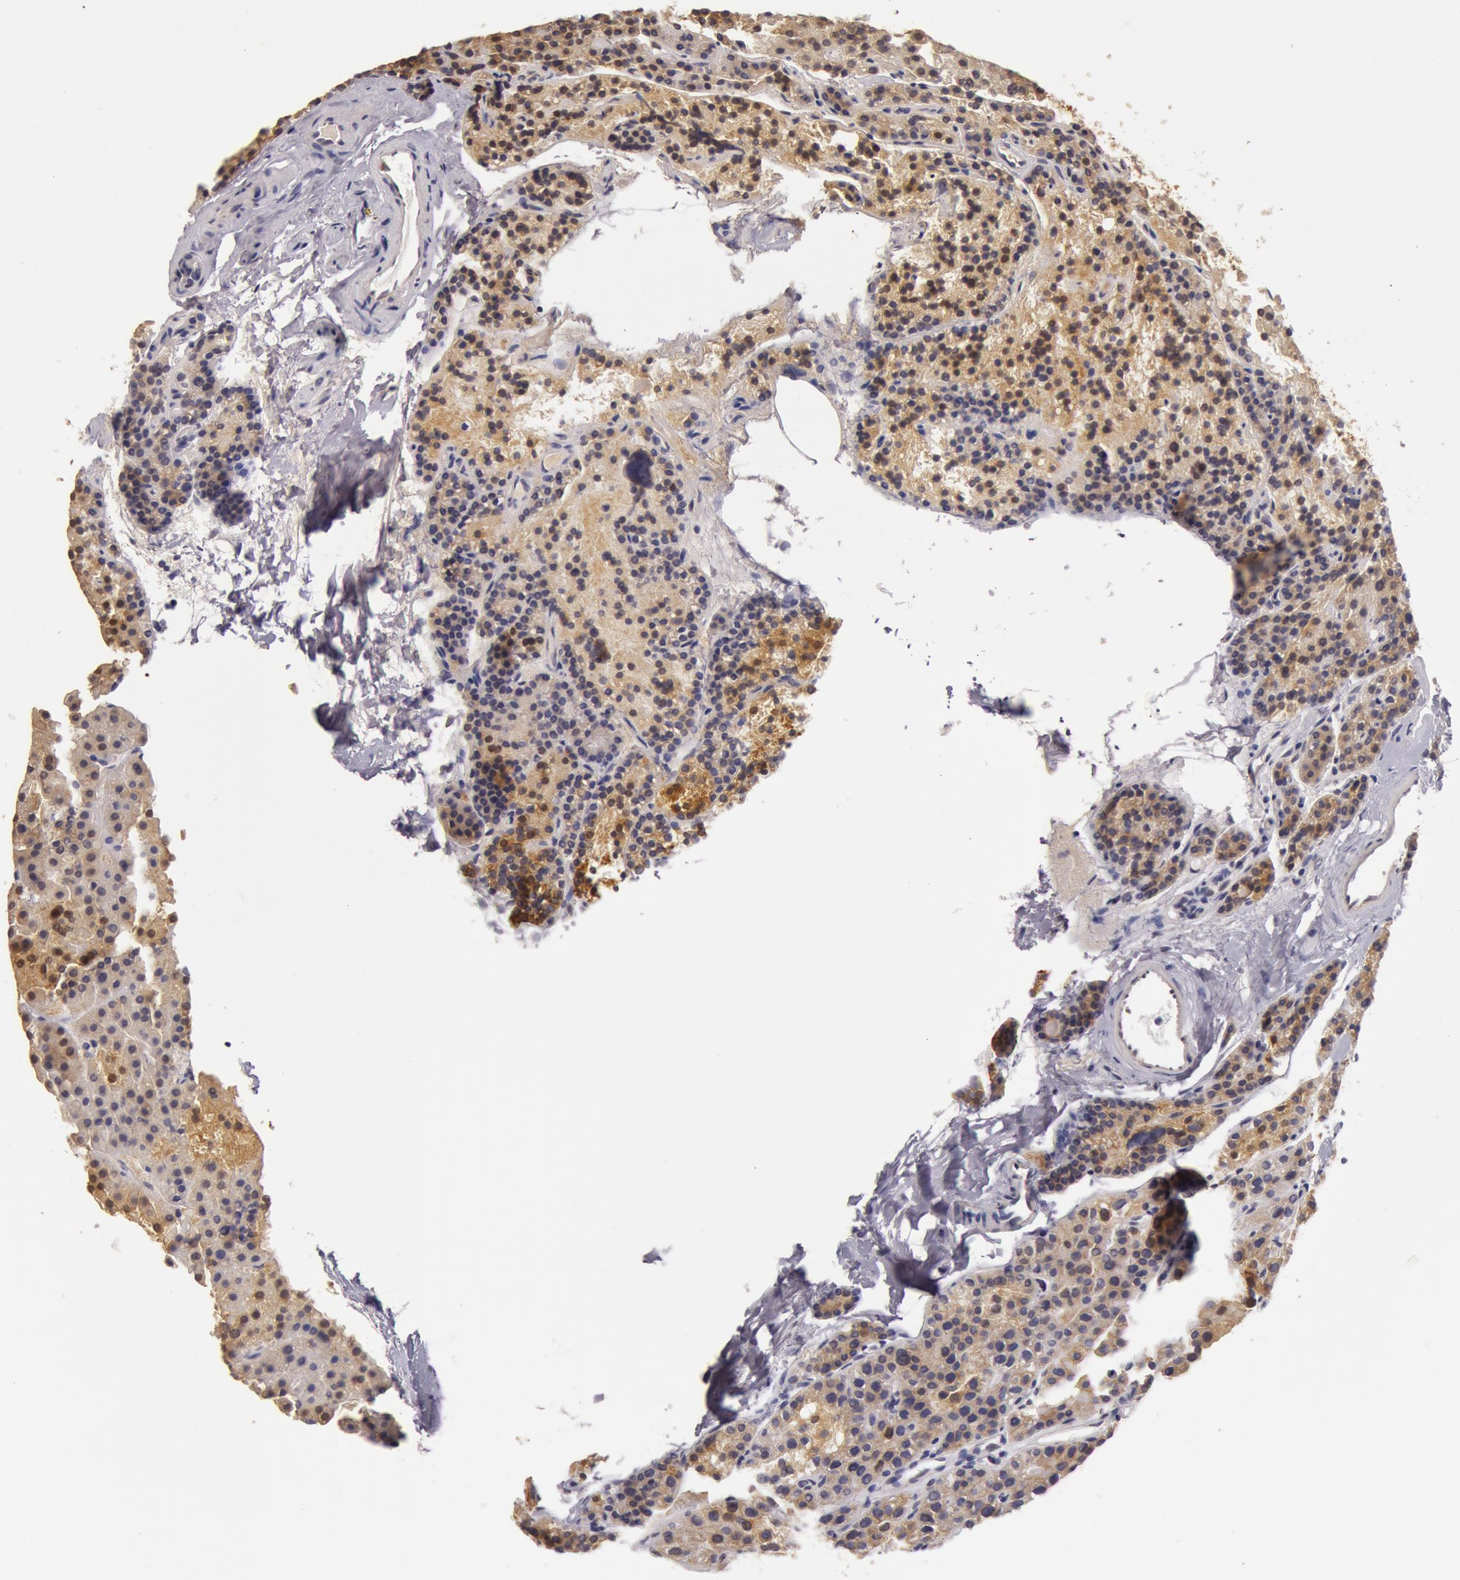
{"staining": {"intensity": "moderate", "quantity": "25%-75%", "location": "cytoplasmic/membranous"}, "tissue": "parathyroid gland", "cell_type": "Glandular cells", "image_type": "normal", "snomed": [{"axis": "morphology", "description": "Normal tissue, NOS"}, {"axis": "topography", "description": "Parathyroid gland"}], "caption": "The micrograph demonstrates a brown stain indicating the presence of a protein in the cytoplasmic/membranous of glandular cells in parathyroid gland. The protein is shown in brown color, while the nuclei are stained blue.", "gene": "KRT18", "patient": {"sex": "male", "age": 71}}